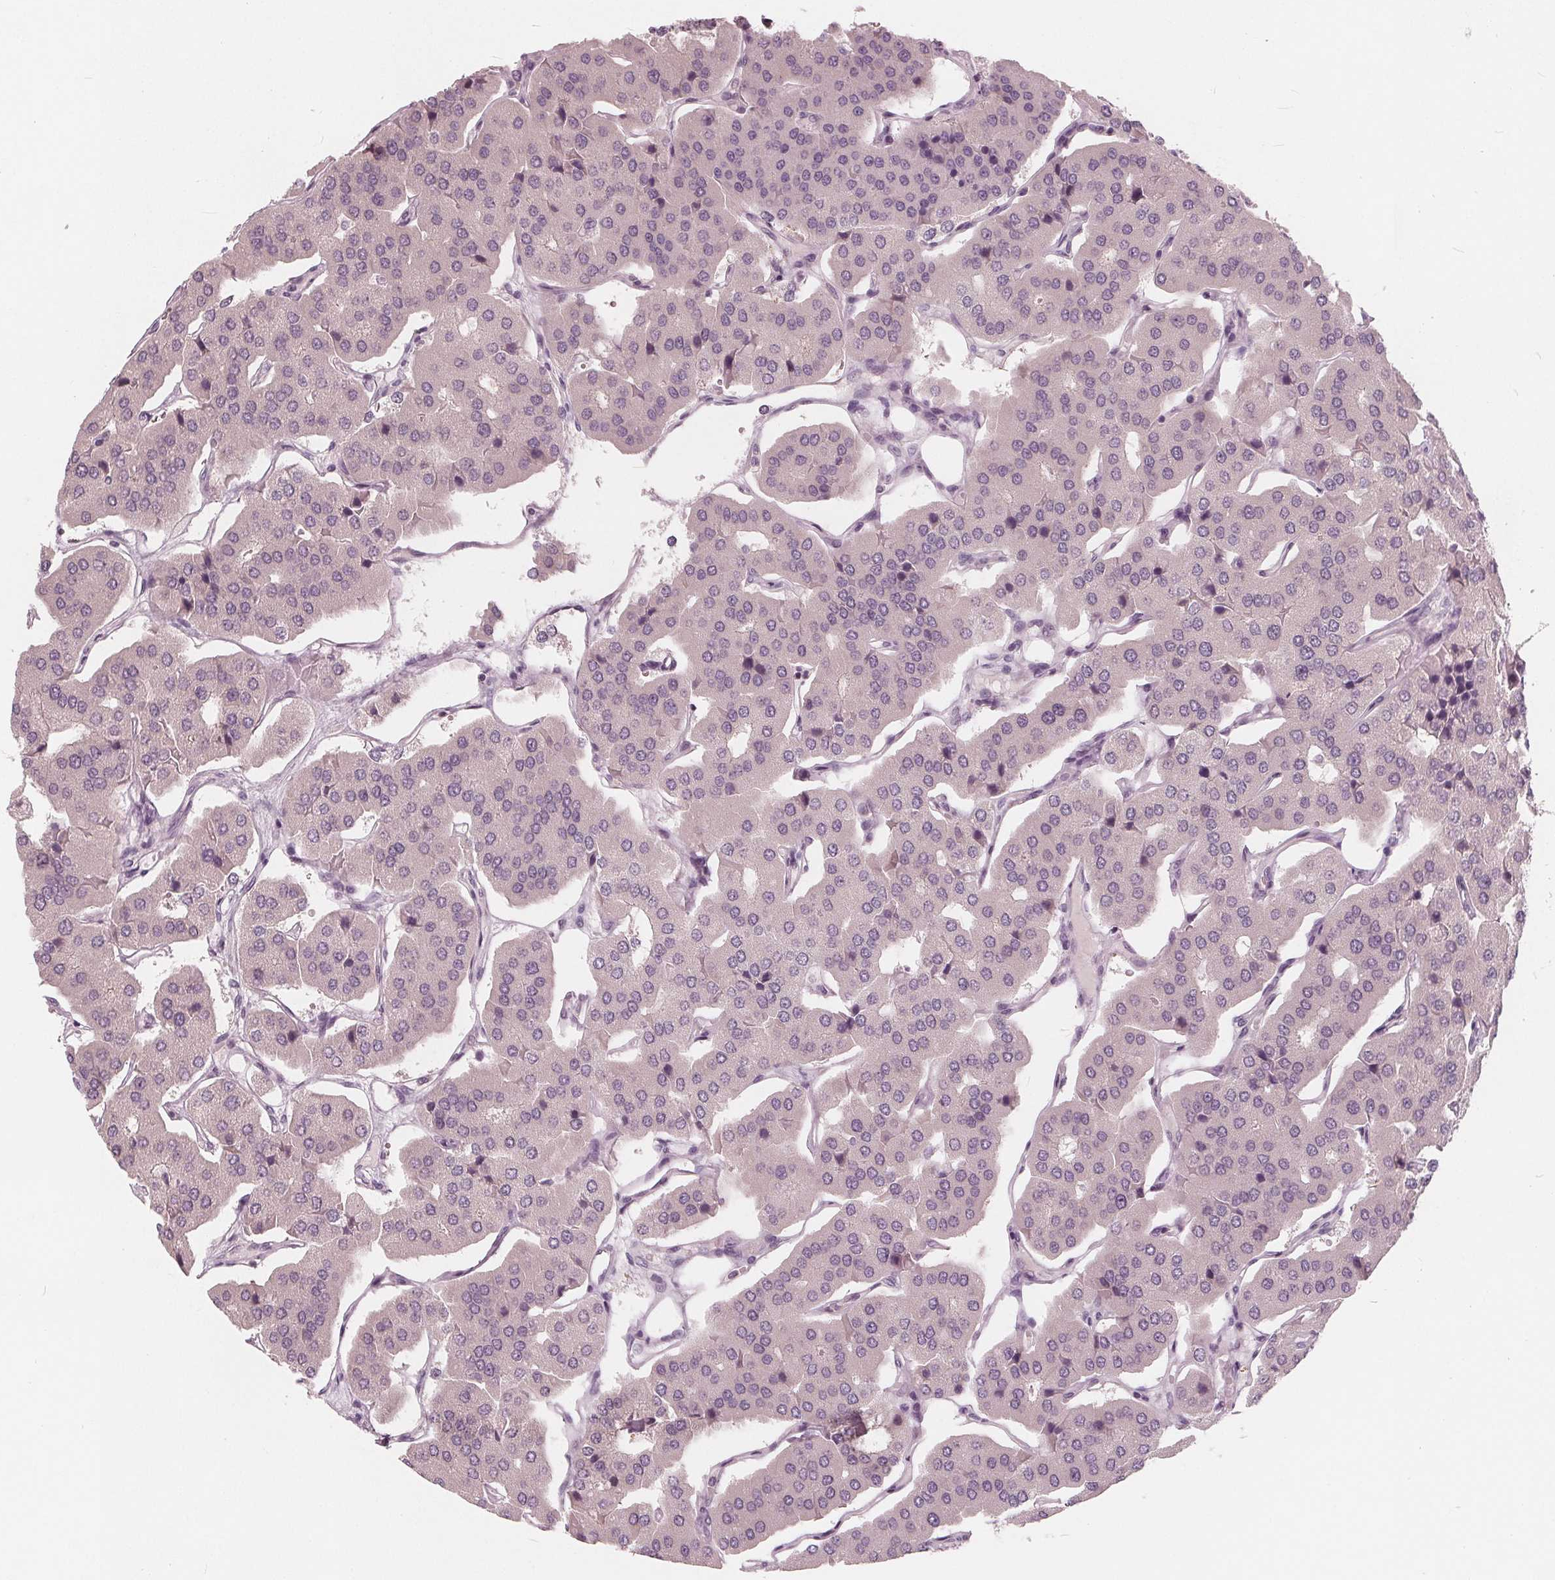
{"staining": {"intensity": "negative", "quantity": "none", "location": "none"}, "tissue": "parathyroid gland", "cell_type": "Glandular cells", "image_type": "normal", "snomed": [{"axis": "morphology", "description": "Normal tissue, NOS"}, {"axis": "morphology", "description": "Adenoma, NOS"}, {"axis": "topography", "description": "Parathyroid gland"}], "caption": "Glandular cells are negative for brown protein staining in unremarkable parathyroid gland. (Brightfield microscopy of DAB immunohistochemistry at high magnification).", "gene": "SAT2", "patient": {"sex": "female", "age": 86}}